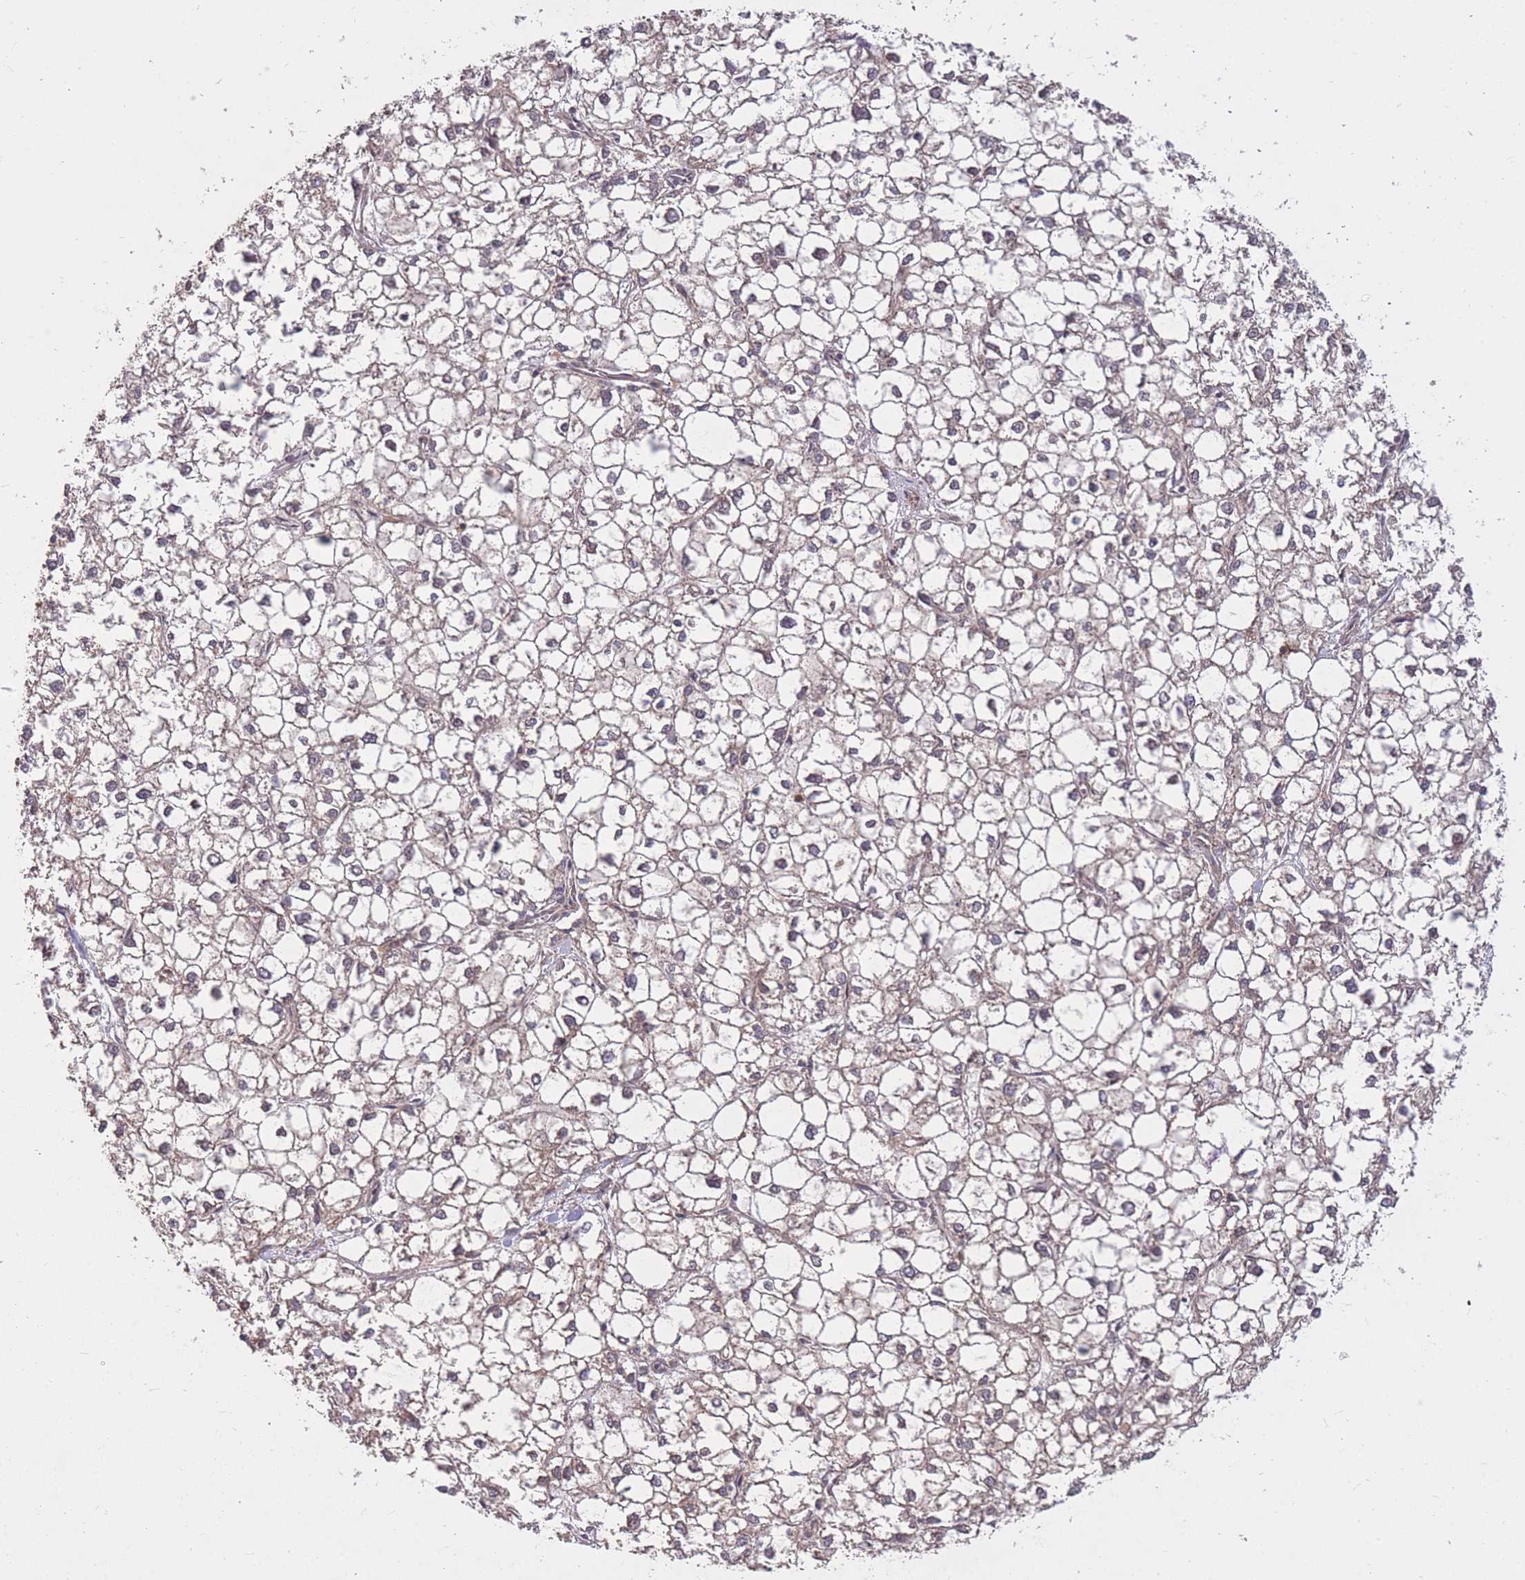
{"staining": {"intensity": "weak", "quantity": "25%-75%", "location": "cytoplasmic/membranous"}, "tissue": "liver cancer", "cell_type": "Tumor cells", "image_type": "cancer", "snomed": [{"axis": "morphology", "description": "Carcinoma, Hepatocellular, NOS"}, {"axis": "topography", "description": "Liver"}], "caption": "About 25%-75% of tumor cells in hepatocellular carcinoma (liver) exhibit weak cytoplasmic/membranous protein expression as visualized by brown immunohistochemical staining.", "gene": "IGF2BP2", "patient": {"sex": "female", "age": 43}}